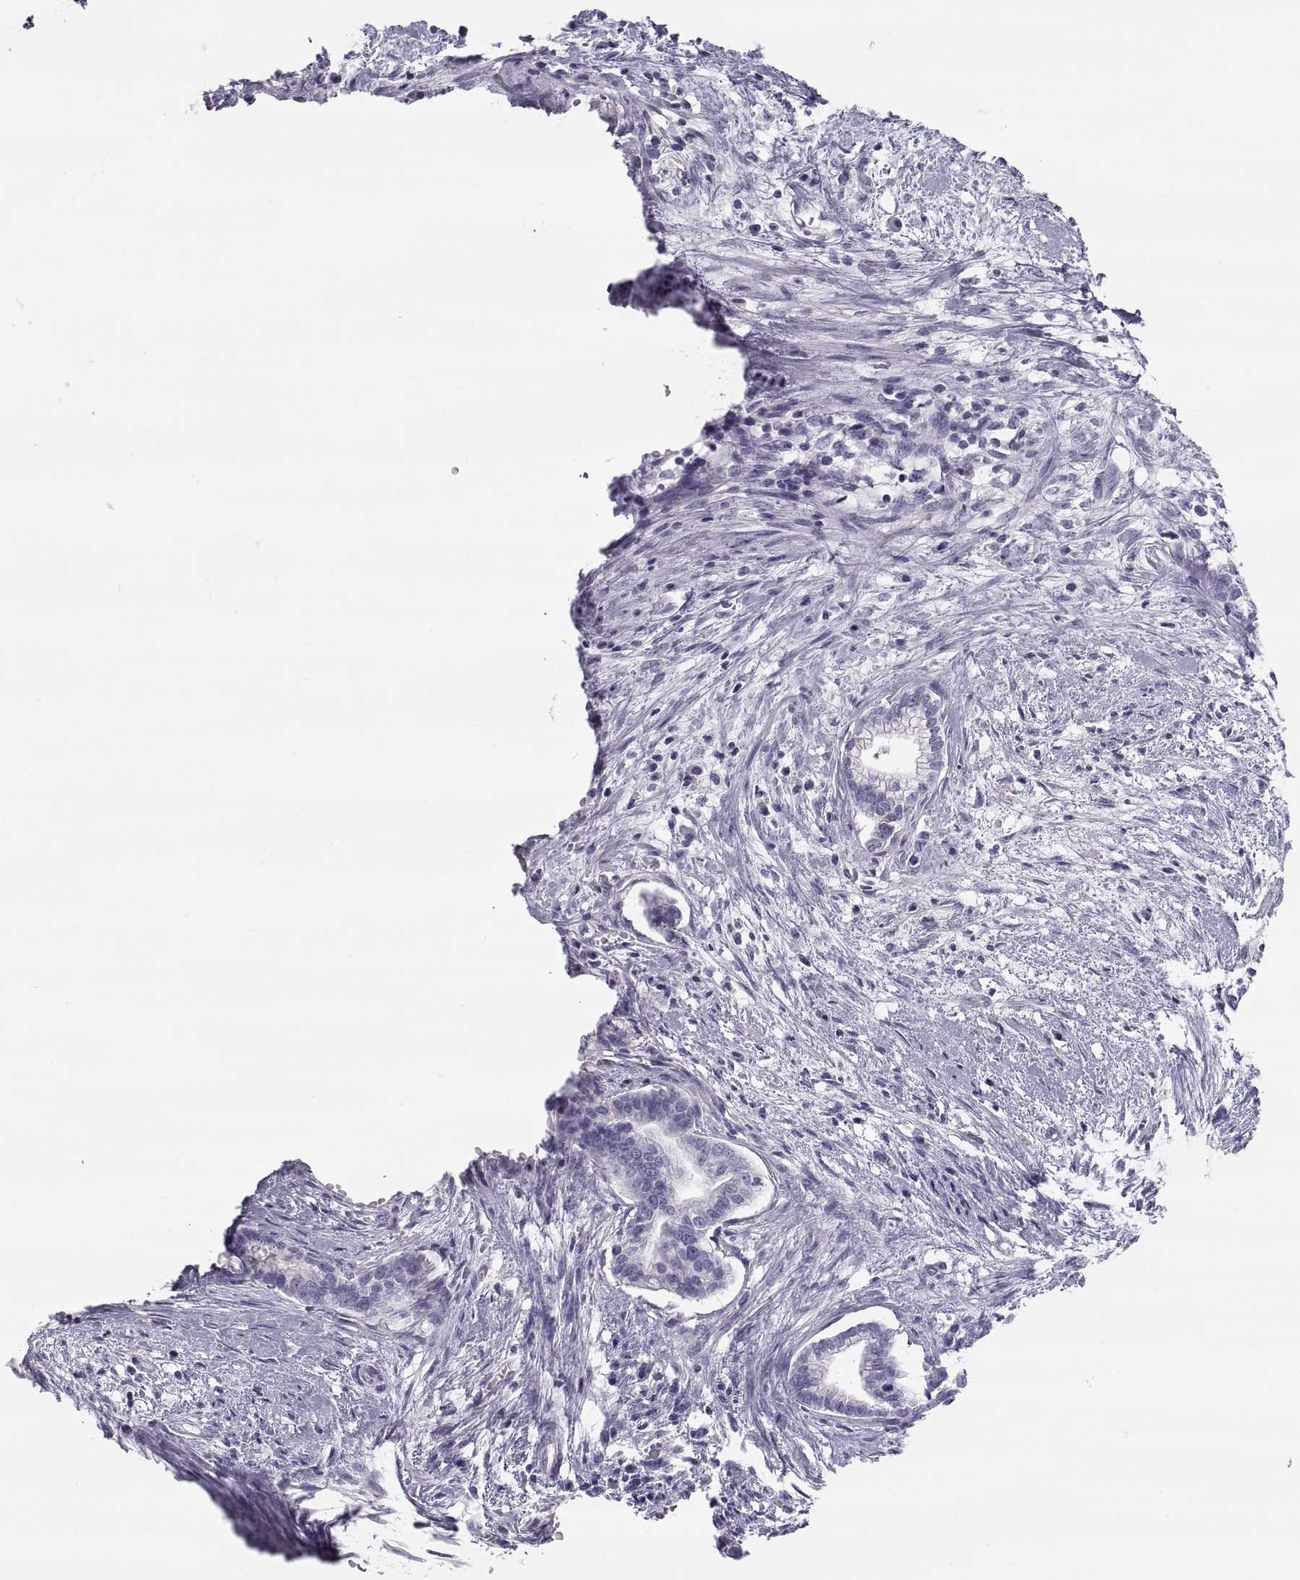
{"staining": {"intensity": "weak", "quantity": "<25%", "location": "cytoplasmic/membranous"}, "tissue": "cervical cancer", "cell_type": "Tumor cells", "image_type": "cancer", "snomed": [{"axis": "morphology", "description": "Adenocarcinoma, NOS"}, {"axis": "topography", "description": "Cervix"}], "caption": "An immunohistochemistry photomicrograph of cervical adenocarcinoma is shown. There is no staining in tumor cells of cervical adenocarcinoma.", "gene": "MAGEB2", "patient": {"sex": "female", "age": 62}}